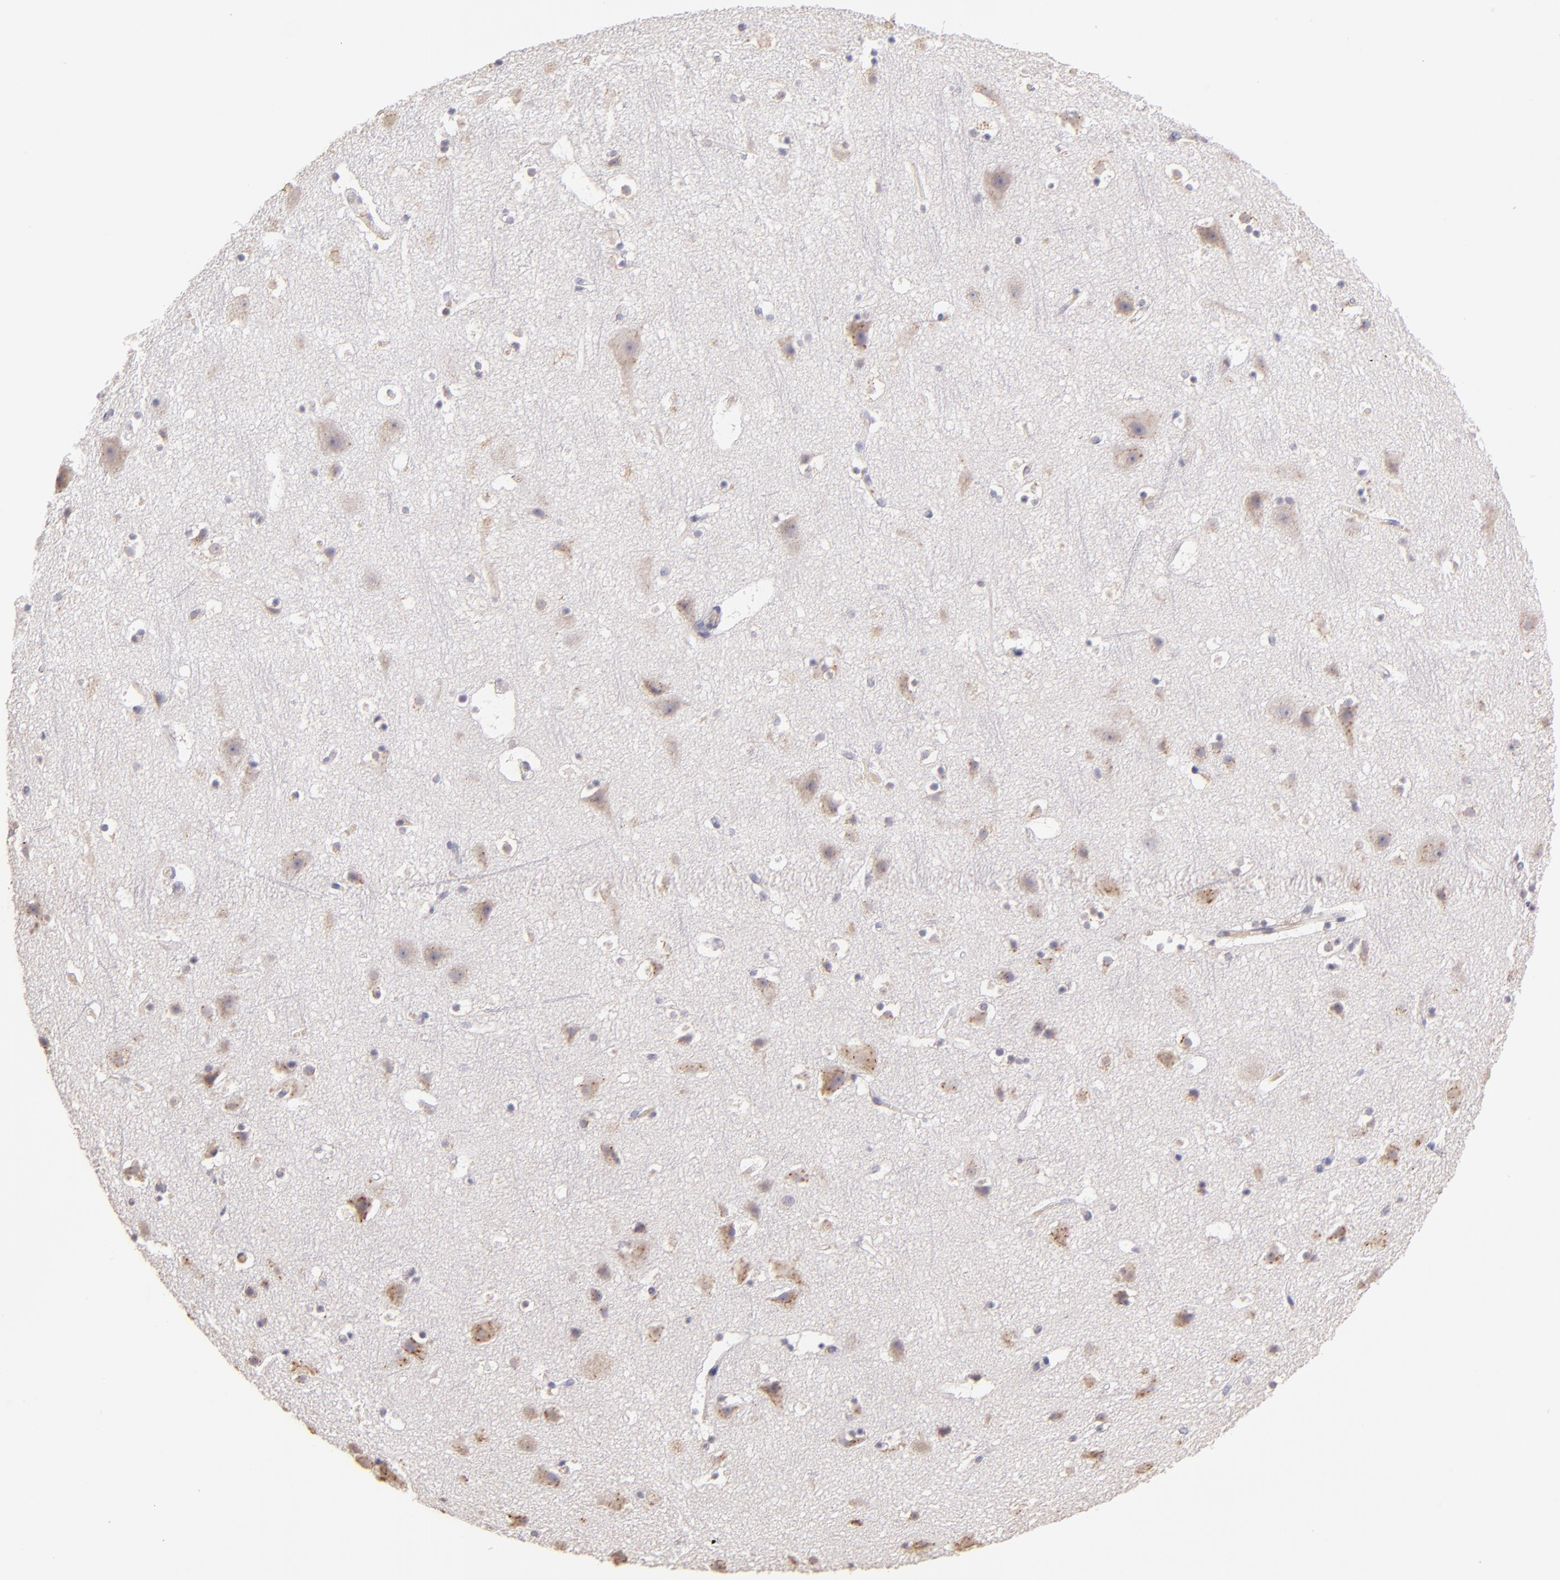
{"staining": {"intensity": "negative", "quantity": "none", "location": "none"}, "tissue": "cerebral cortex", "cell_type": "Endothelial cells", "image_type": "normal", "snomed": [{"axis": "morphology", "description": "Normal tissue, NOS"}, {"axis": "topography", "description": "Cerebral cortex"}], "caption": "High power microscopy histopathology image of an IHC image of normal cerebral cortex, revealing no significant expression in endothelial cells.", "gene": "SERPINC1", "patient": {"sex": "male", "age": 45}}